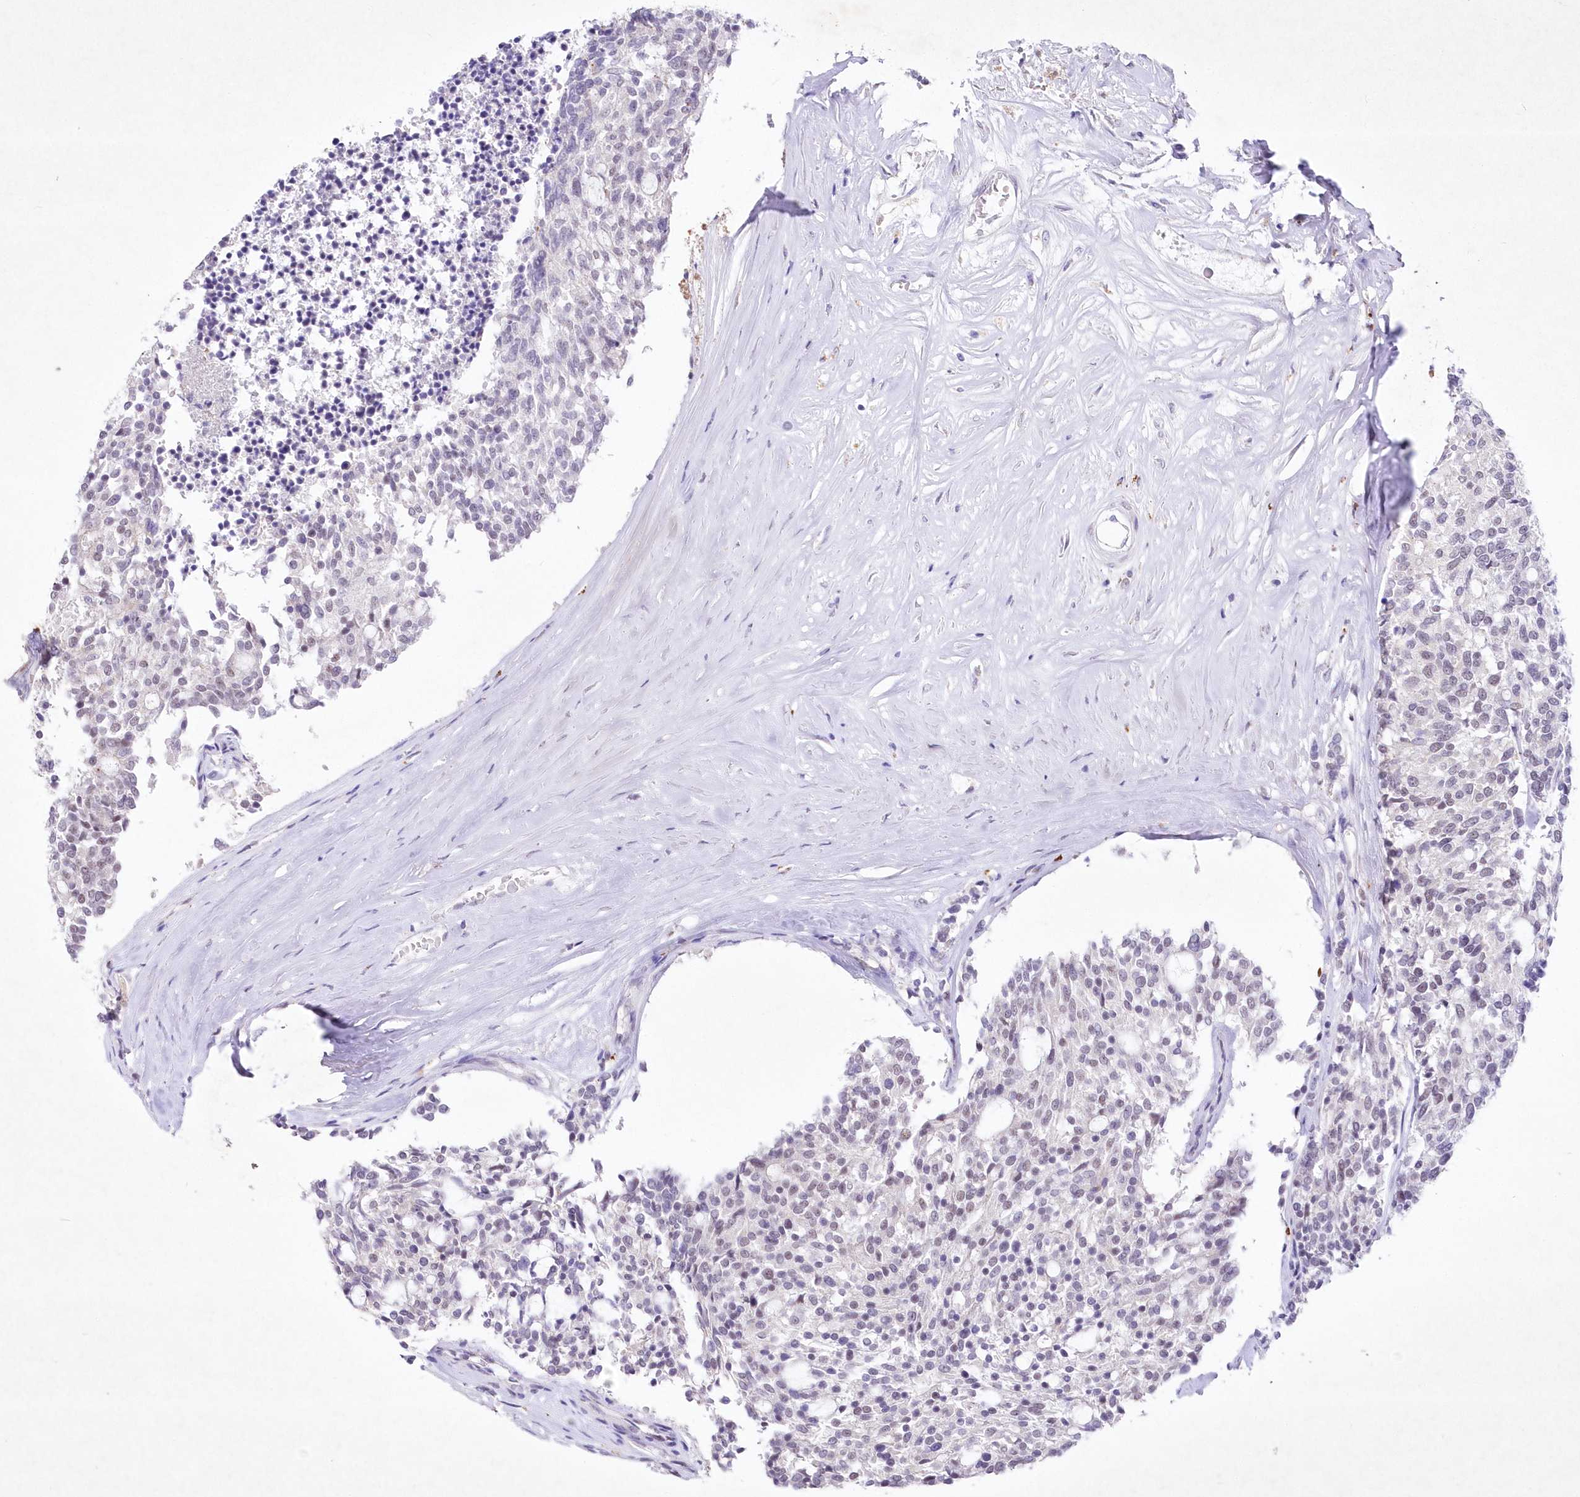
{"staining": {"intensity": "negative", "quantity": "none", "location": "none"}, "tissue": "carcinoid", "cell_type": "Tumor cells", "image_type": "cancer", "snomed": [{"axis": "morphology", "description": "Carcinoid, malignant, NOS"}, {"axis": "topography", "description": "Pancreas"}], "caption": "IHC of human carcinoid displays no expression in tumor cells.", "gene": "RBM27", "patient": {"sex": "female", "age": 54}}